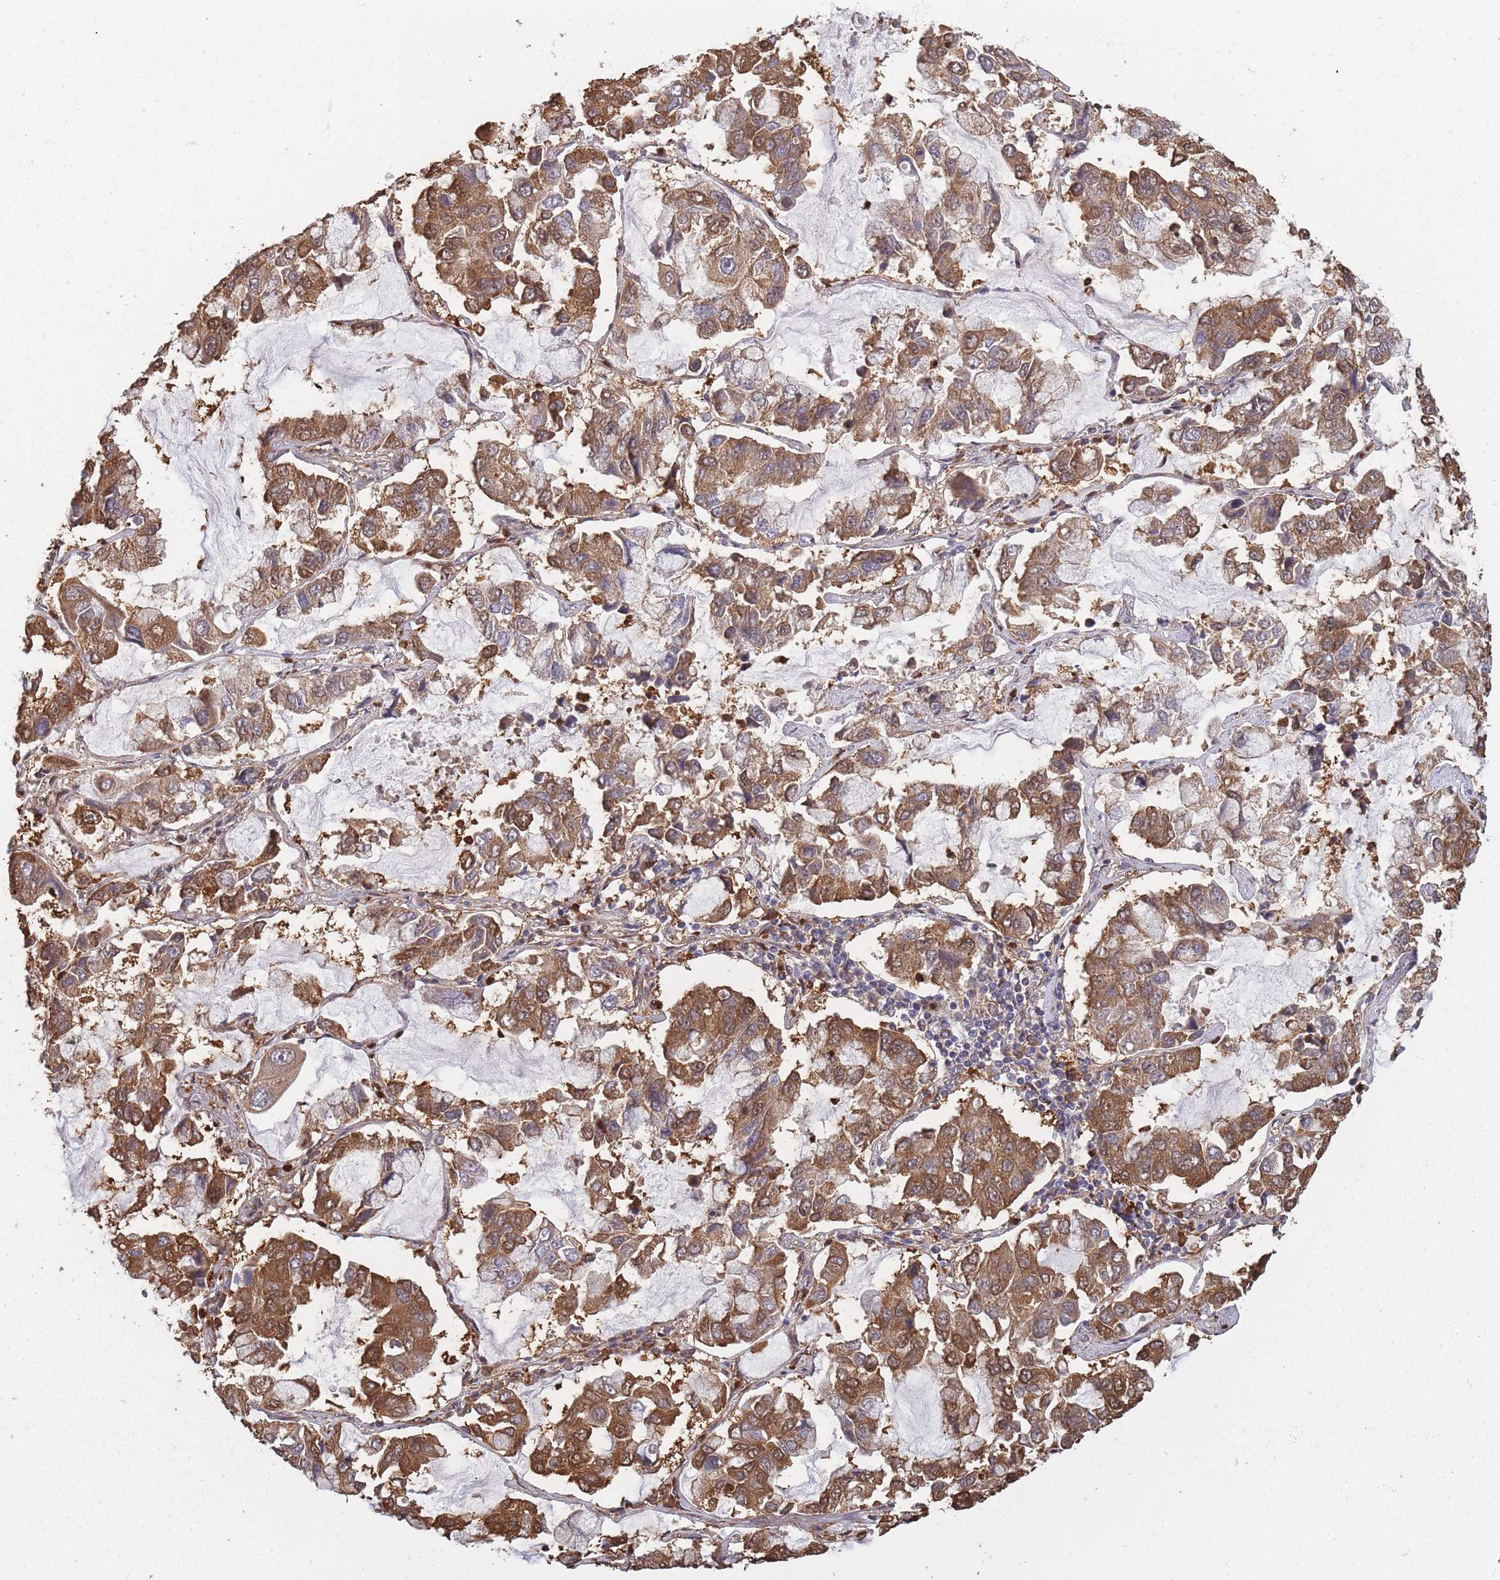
{"staining": {"intensity": "moderate", "quantity": ">75%", "location": "cytoplasmic/membranous"}, "tissue": "lung cancer", "cell_type": "Tumor cells", "image_type": "cancer", "snomed": [{"axis": "morphology", "description": "Adenocarcinoma, NOS"}, {"axis": "topography", "description": "Lung"}], "caption": "Immunohistochemistry (IHC) (DAB (3,3'-diaminobenzidine)) staining of lung cancer (adenocarcinoma) reveals moderate cytoplasmic/membranous protein positivity in about >75% of tumor cells.", "gene": "ARL13B", "patient": {"sex": "male", "age": 64}}